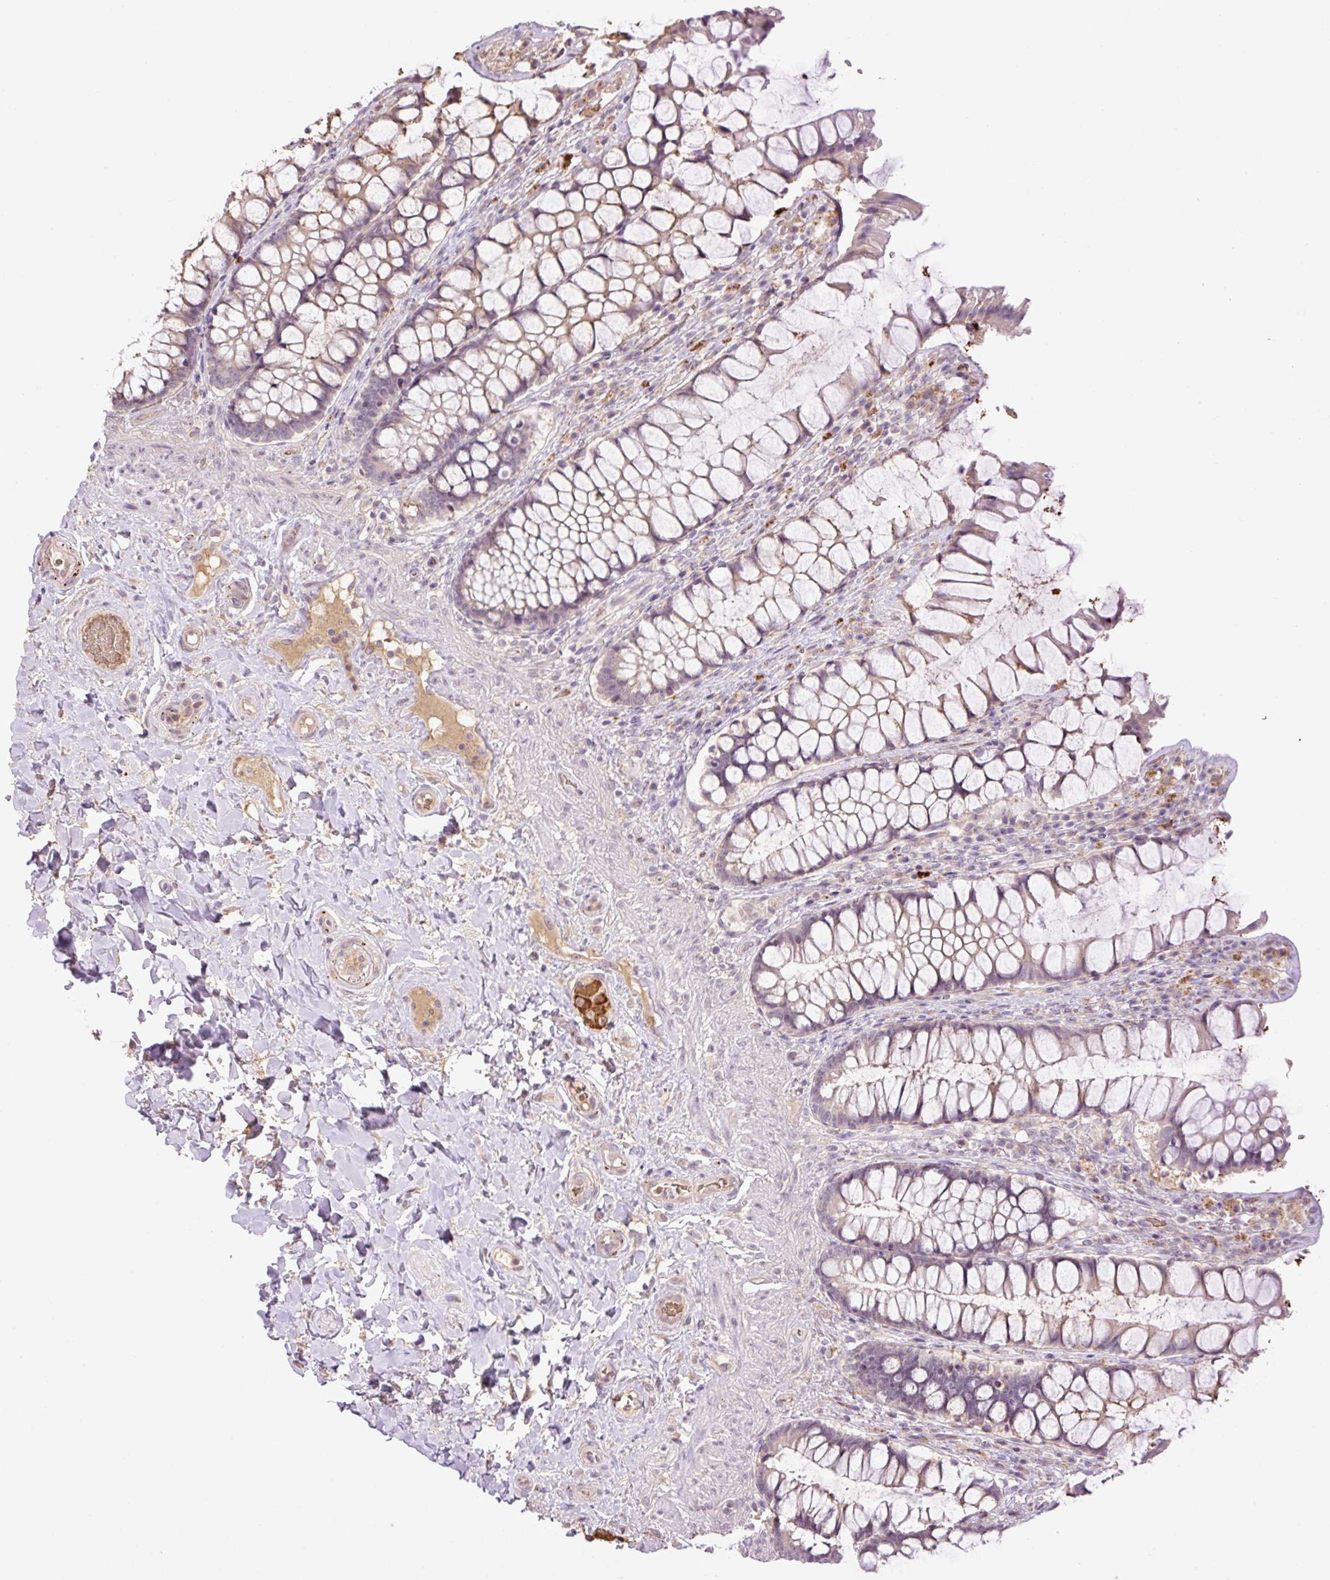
{"staining": {"intensity": "weak", "quantity": "25%-75%", "location": "cytoplasmic/membranous"}, "tissue": "rectum", "cell_type": "Glandular cells", "image_type": "normal", "snomed": [{"axis": "morphology", "description": "Normal tissue, NOS"}, {"axis": "topography", "description": "Rectum"}], "caption": "This image demonstrates immunohistochemistry staining of benign human rectum, with low weak cytoplasmic/membranous staining in about 25%-75% of glandular cells.", "gene": "HABP4", "patient": {"sex": "female", "age": 58}}